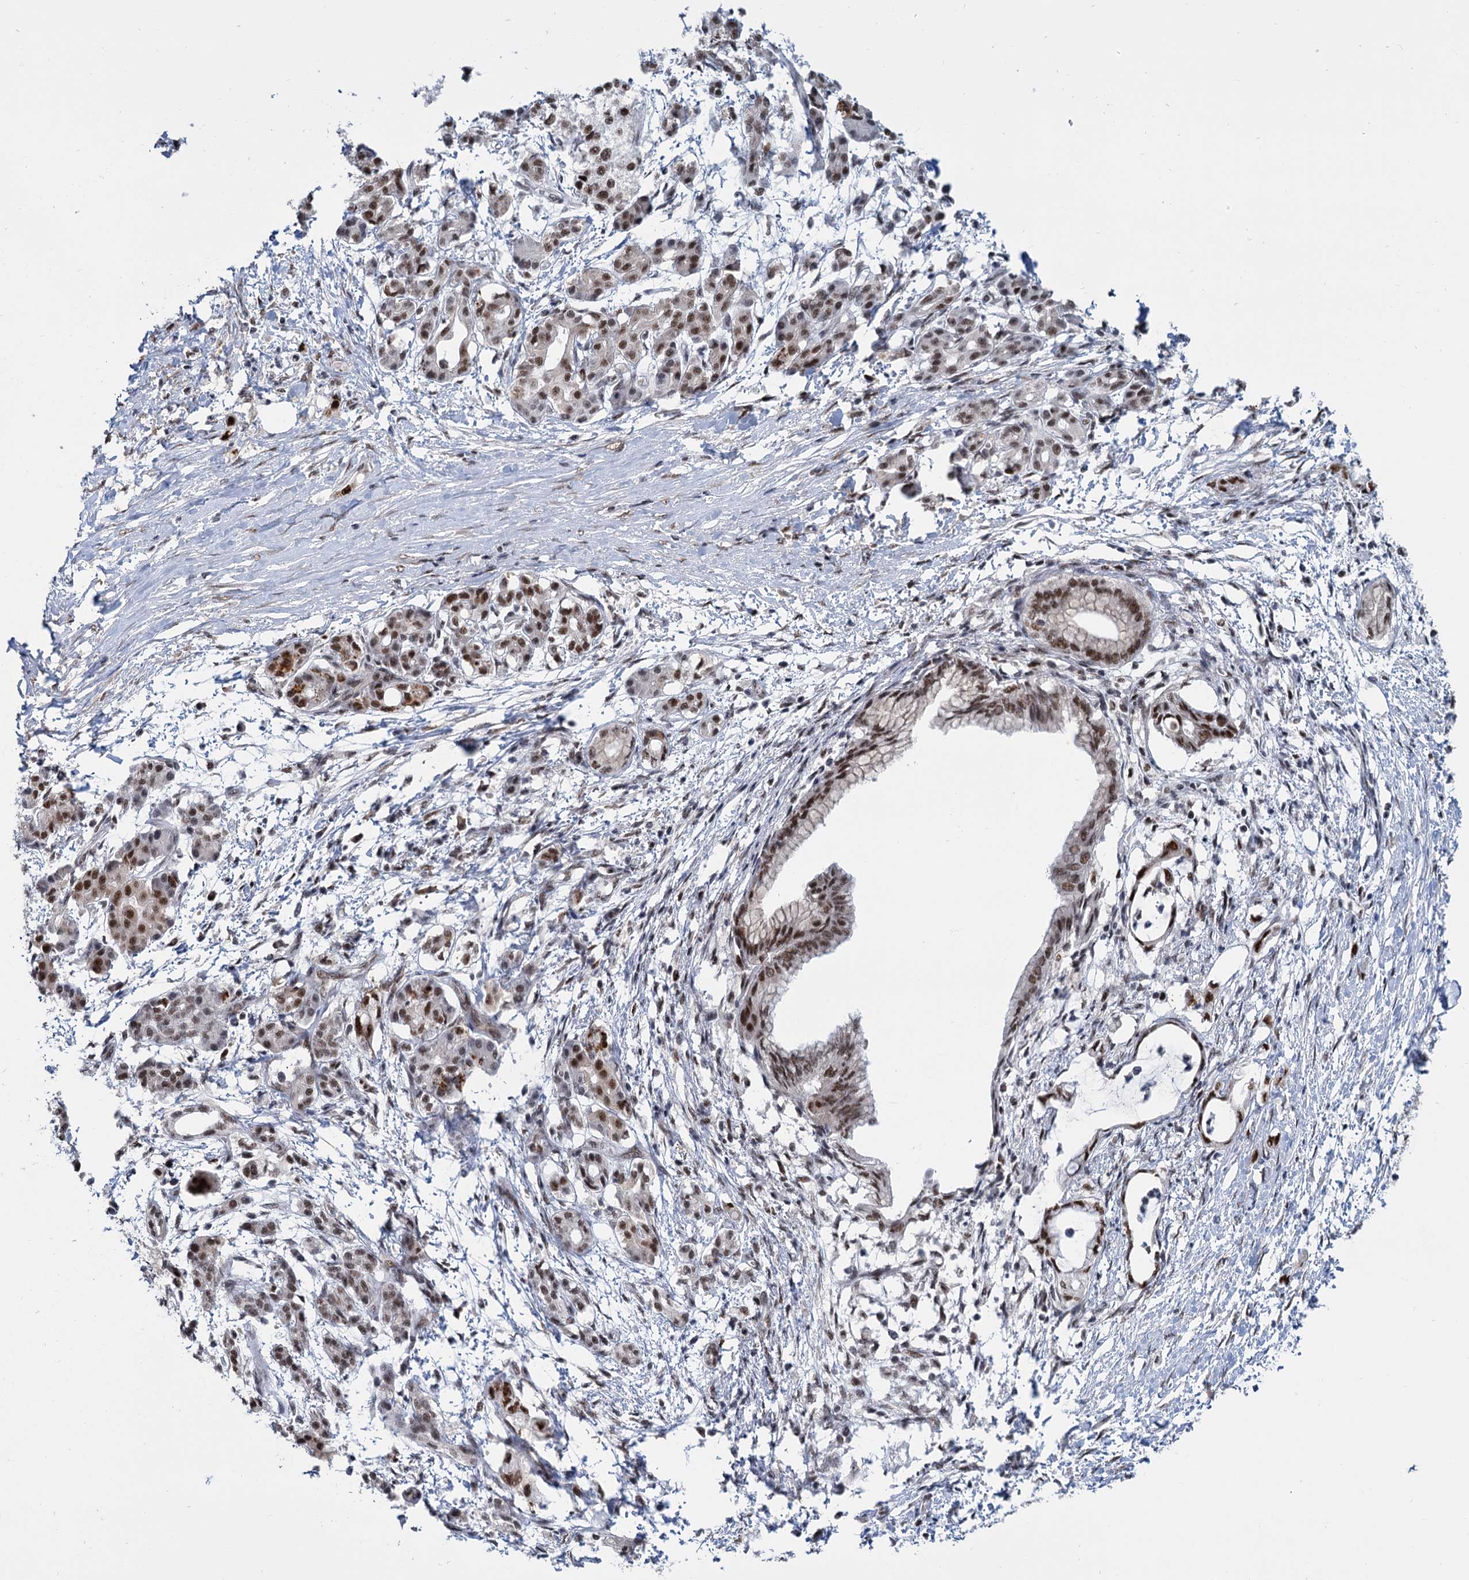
{"staining": {"intensity": "moderate", "quantity": ">75%", "location": "nuclear"}, "tissue": "pancreatic cancer", "cell_type": "Tumor cells", "image_type": "cancer", "snomed": [{"axis": "morphology", "description": "Adenocarcinoma, NOS"}, {"axis": "topography", "description": "Pancreas"}], "caption": "A histopathology image of pancreatic cancer (adenocarcinoma) stained for a protein displays moderate nuclear brown staining in tumor cells.", "gene": "WBP4", "patient": {"sex": "female", "age": 55}}